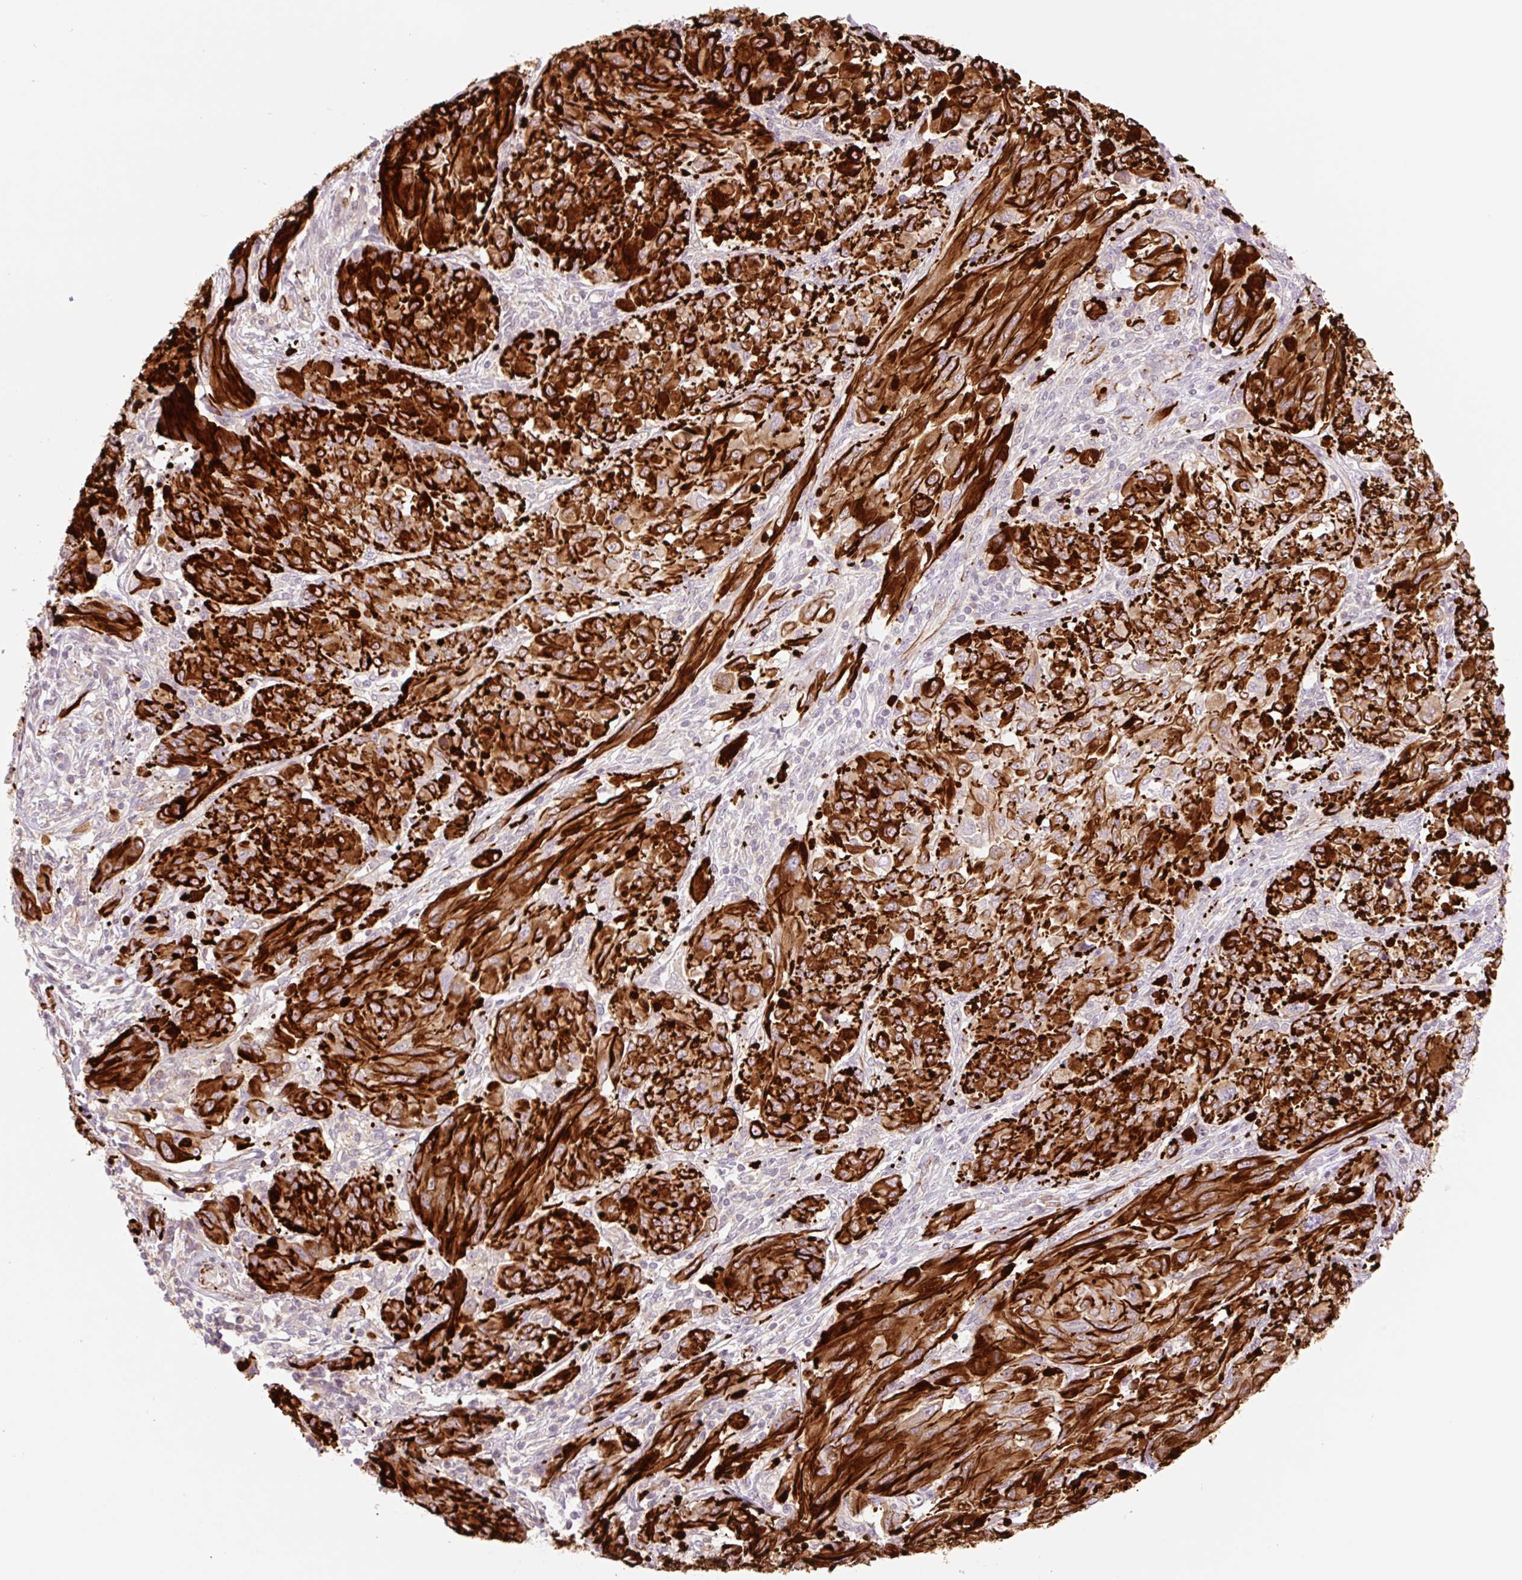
{"staining": {"intensity": "strong", "quantity": ">75%", "location": "cytoplasmic/membranous"}, "tissue": "melanoma", "cell_type": "Tumor cells", "image_type": "cancer", "snomed": [{"axis": "morphology", "description": "Malignant melanoma, NOS"}, {"axis": "topography", "description": "Skin"}], "caption": "A high amount of strong cytoplasmic/membranous expression is appreciated in about >75% of tumor cells in malignant melanoma tissue. The staining was performed using DAB to visualize the protein expression in brown, while the nuclei were stained in blue with hematoxylin (Magnification: 20x).", "gene": "ZFYVE21", "patient": {"sex": "female", "age": 91}}